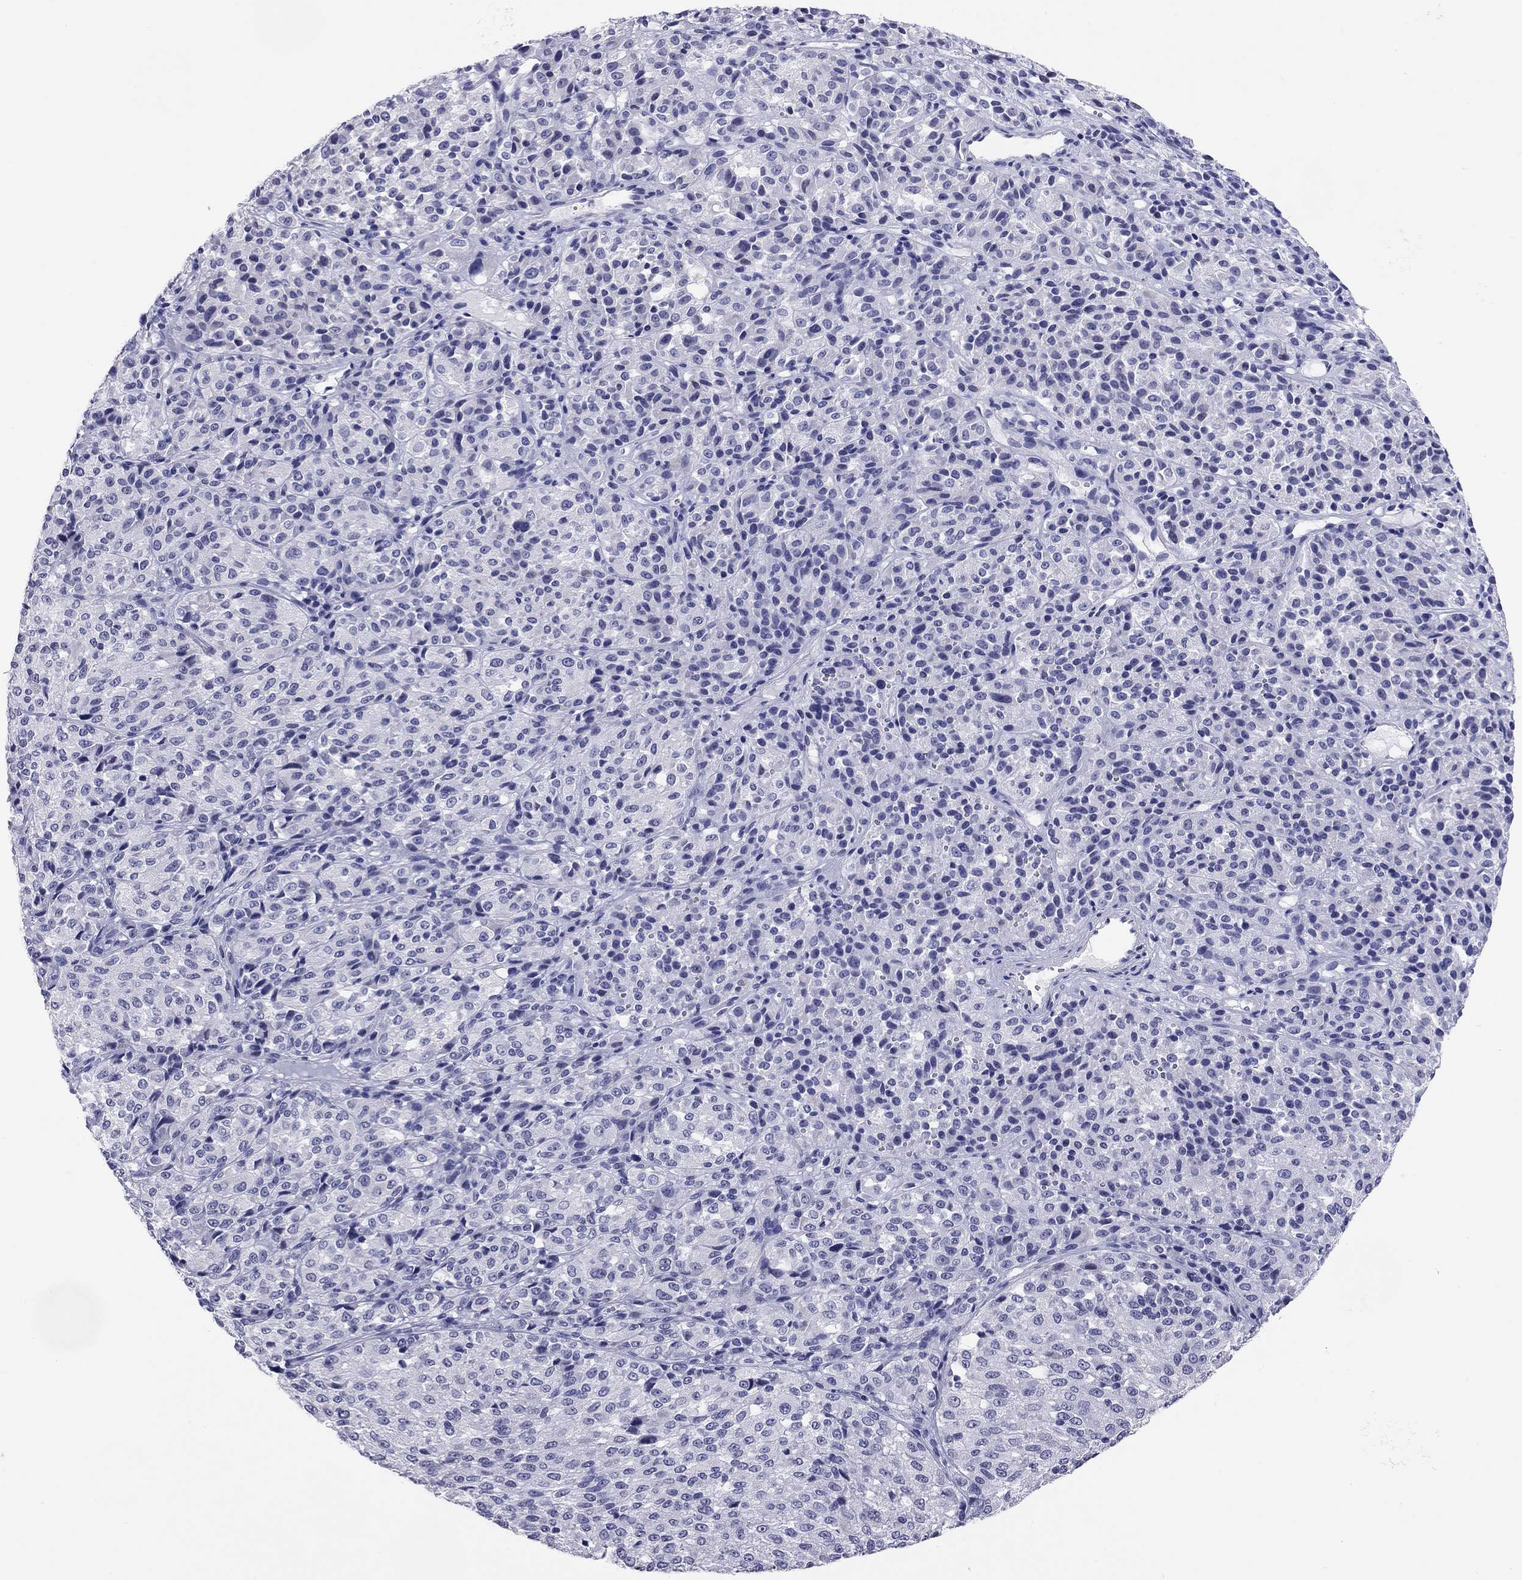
{"staining": {"intensity": "negative", "quantity": "none", "location": "none"}, "tissue": "melanoma", "cell_type": "Tumor cells", "image_type": "cancer", "snomed": [{"axis": "morphology", "description": "Malignant melanoma, Metastatic site"}, {"axis": "topography", "description": "Brain"}], "caption": "An image of melanoma stained for a protein exhibits no brown staining in tumor cells. (DAB (3,3'-diaminobenzidine) immunohistochemistry (IHC), high magnification).", "gene": "ARMC12", "patient": {"sex": "female", "age": 56}}